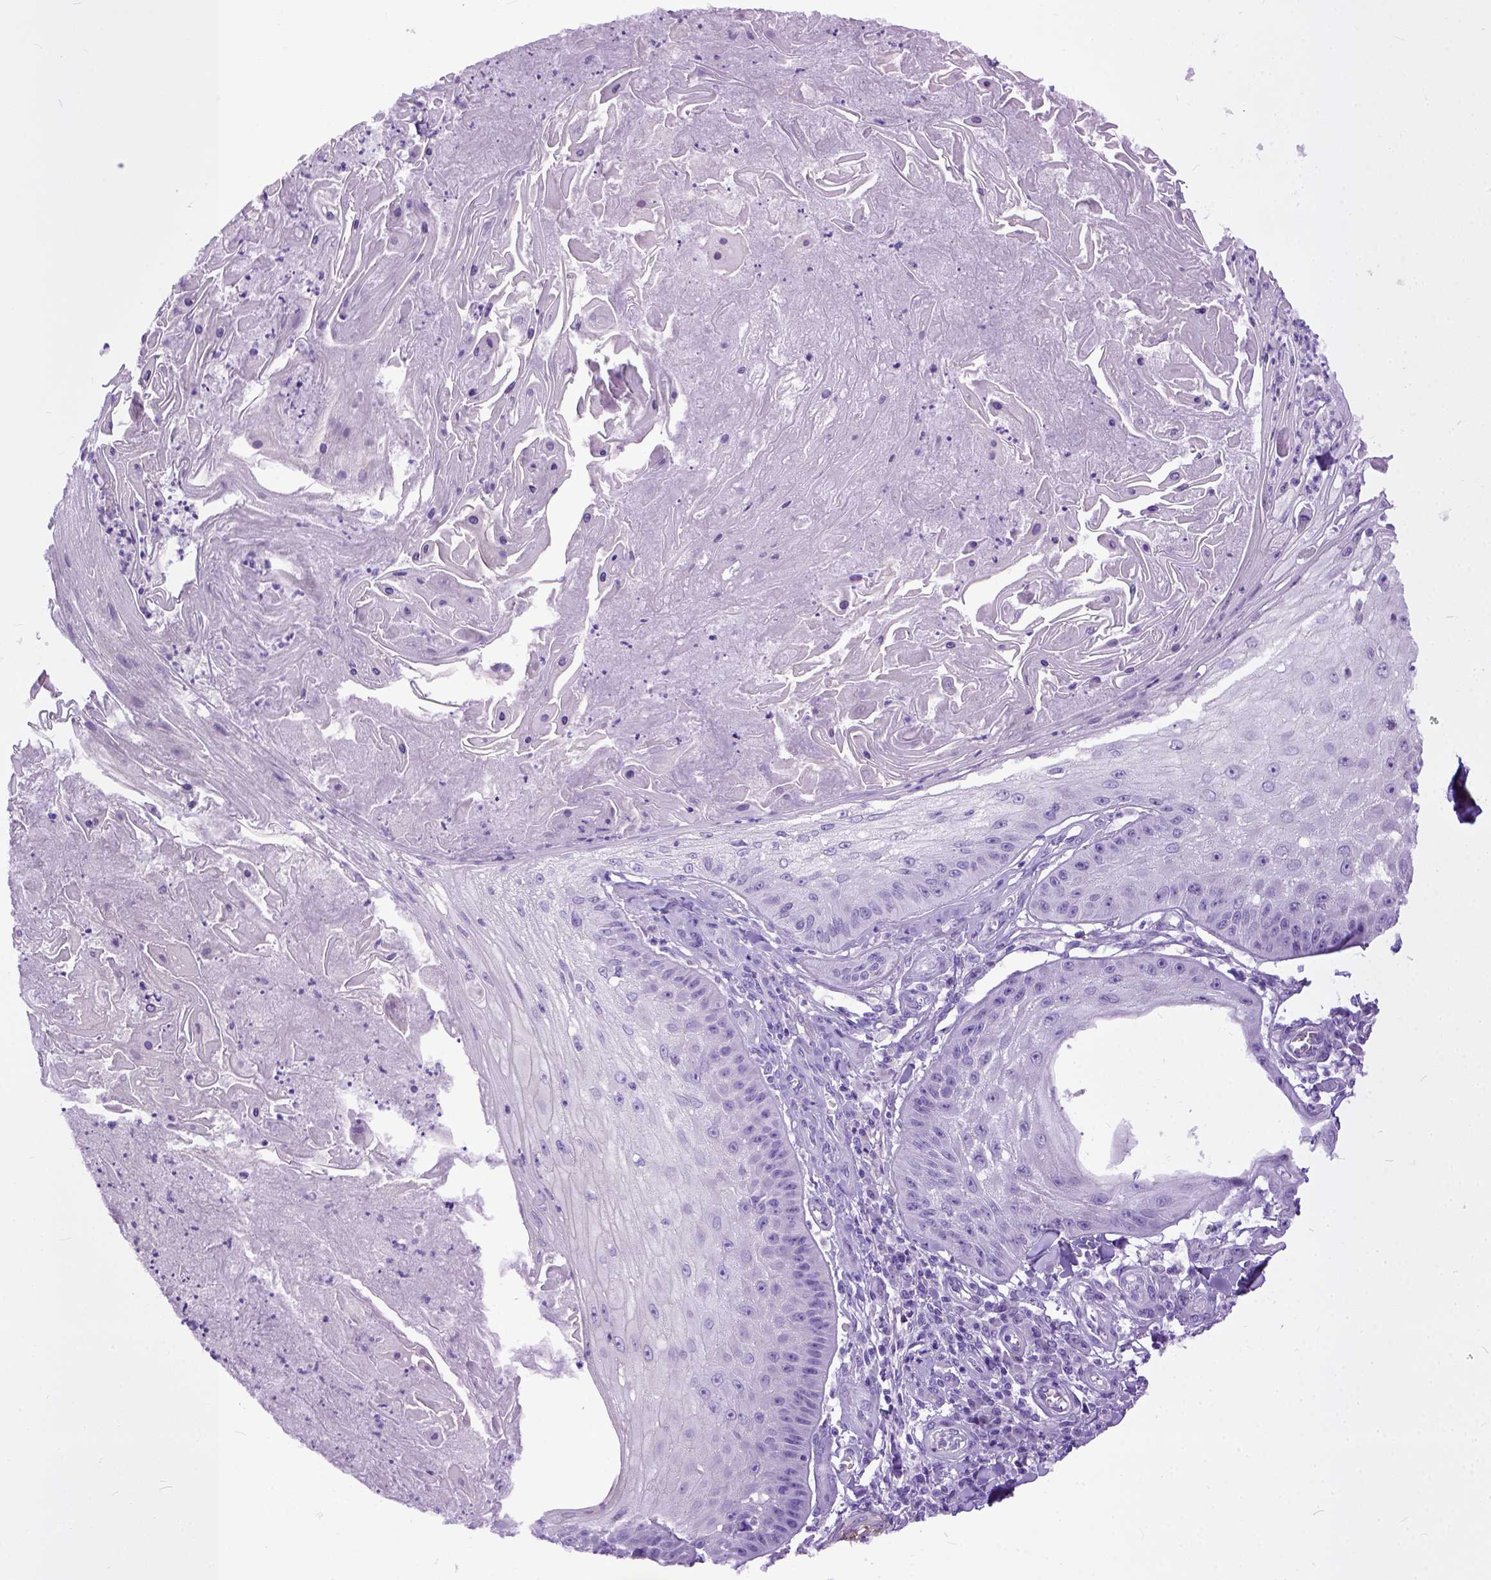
{"staining": {"intensity": "negative", "quantity": "none", "location": "none"}, "tissue": "skin cancer", "cell_type": "Tumor cells", "image_type": "cancer", "snomed": [{"axis": "morphology", "description": "Squamous cell carcinoma, NOS"}, {"axis": "topography", "description": "Skin"}], "caption": "Skin cancer (squamous cell carcinoma) was stained to show a protein in brown. There is no significant staining in tumor cells.", "gene": "PPL", "patient": {"sex": "male", "age": 70}}